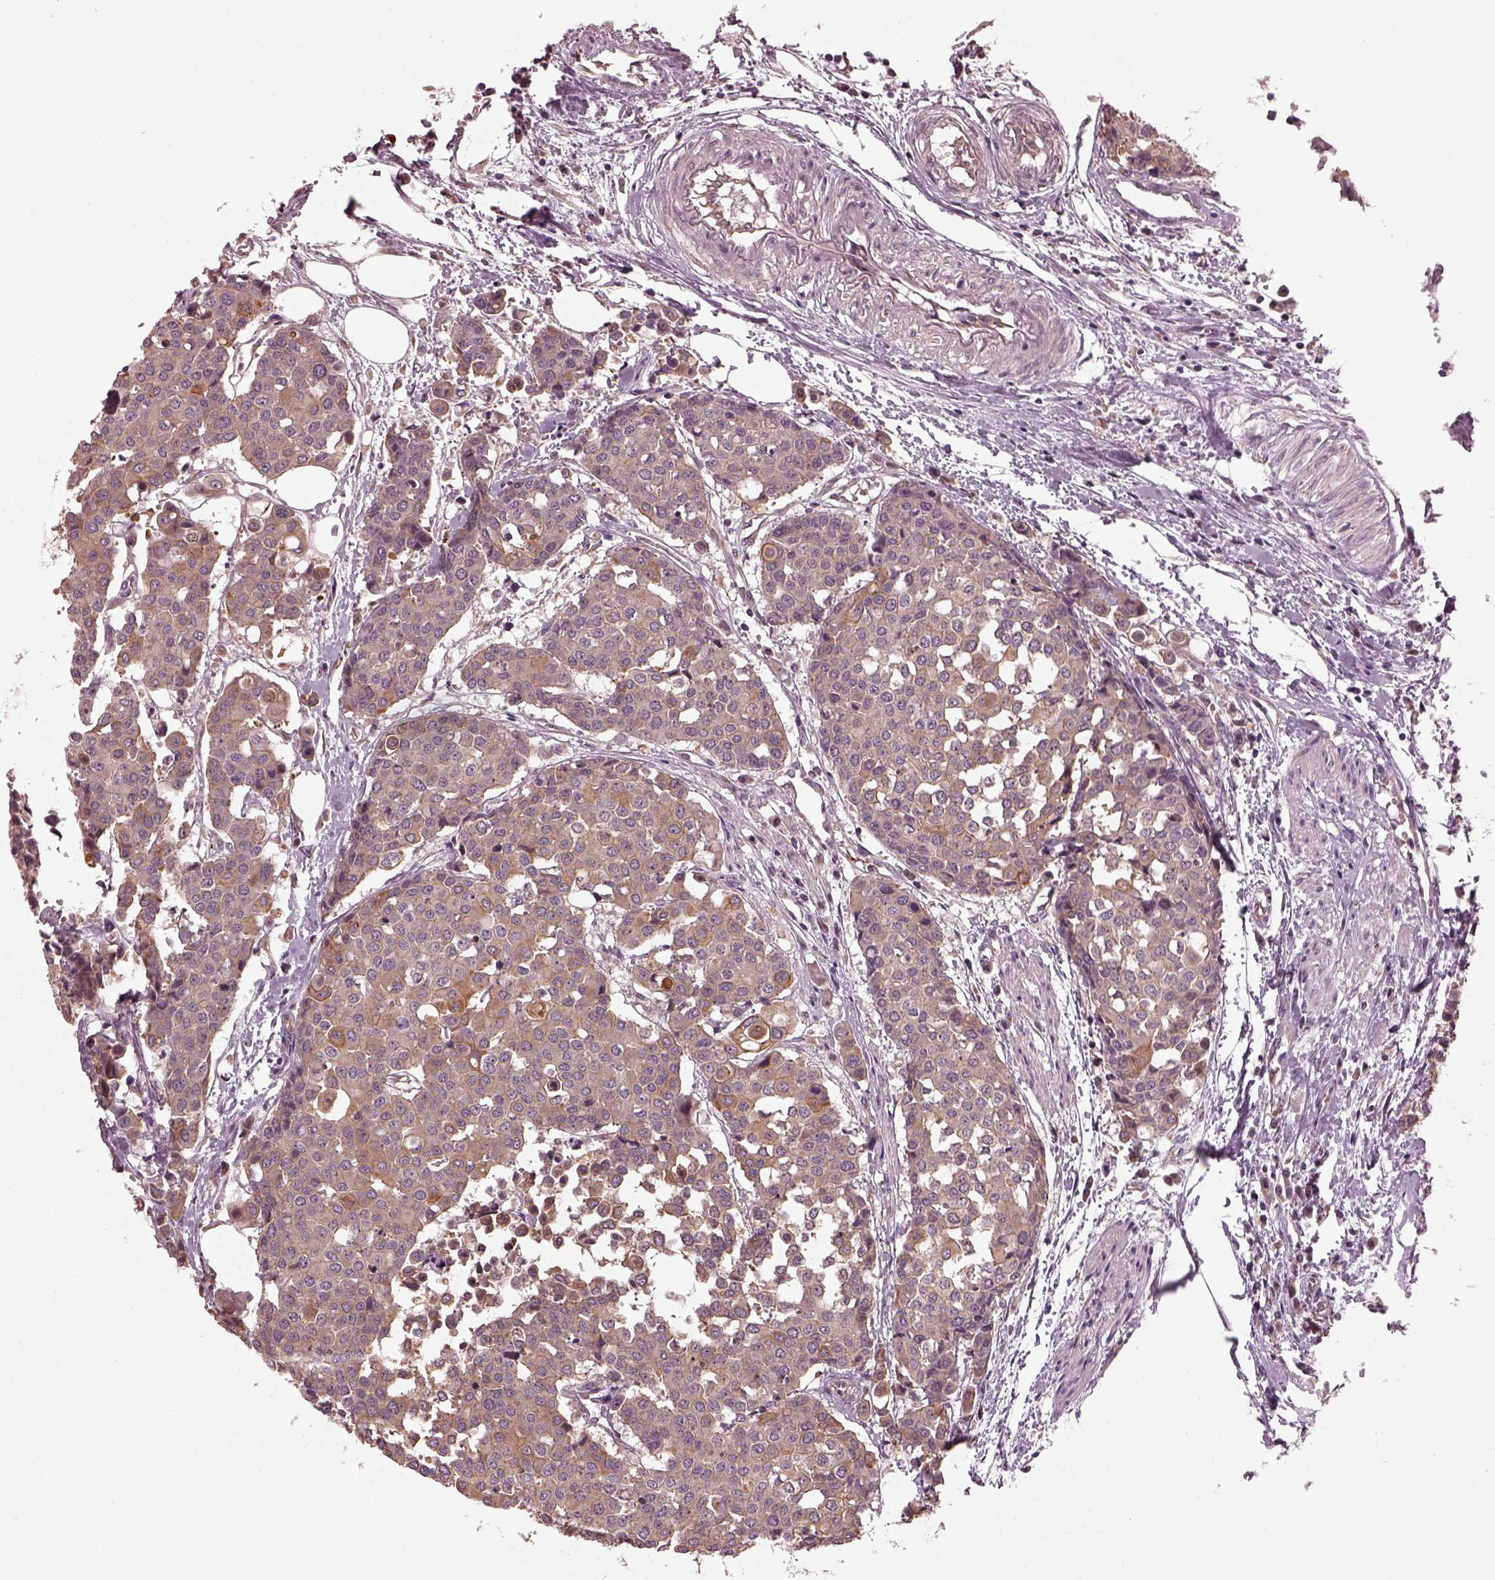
{"staining": {"intensity": "moderate", "quantity": "<25%", "location": "cytoplasmic/membranous"}, "tissue": "carcinoid", "cell_type": "Tumor cells", "image_type": "cancer", "snomed": [{"axis": "morphology", "description": "Carcinoid, malignant, NOS"}, {"axis": "topography", "description": "Colon"}], "caption": "High-power microscopy captured an immunohistochemistry (IHC) photomicrograph of malignant carcinoid, revealing moderate cytoplasmic/membranous expression in approximately <25% of tumor cells.", "gene": "RUFY3", "patient": {"sex": "male", "age": 81}}